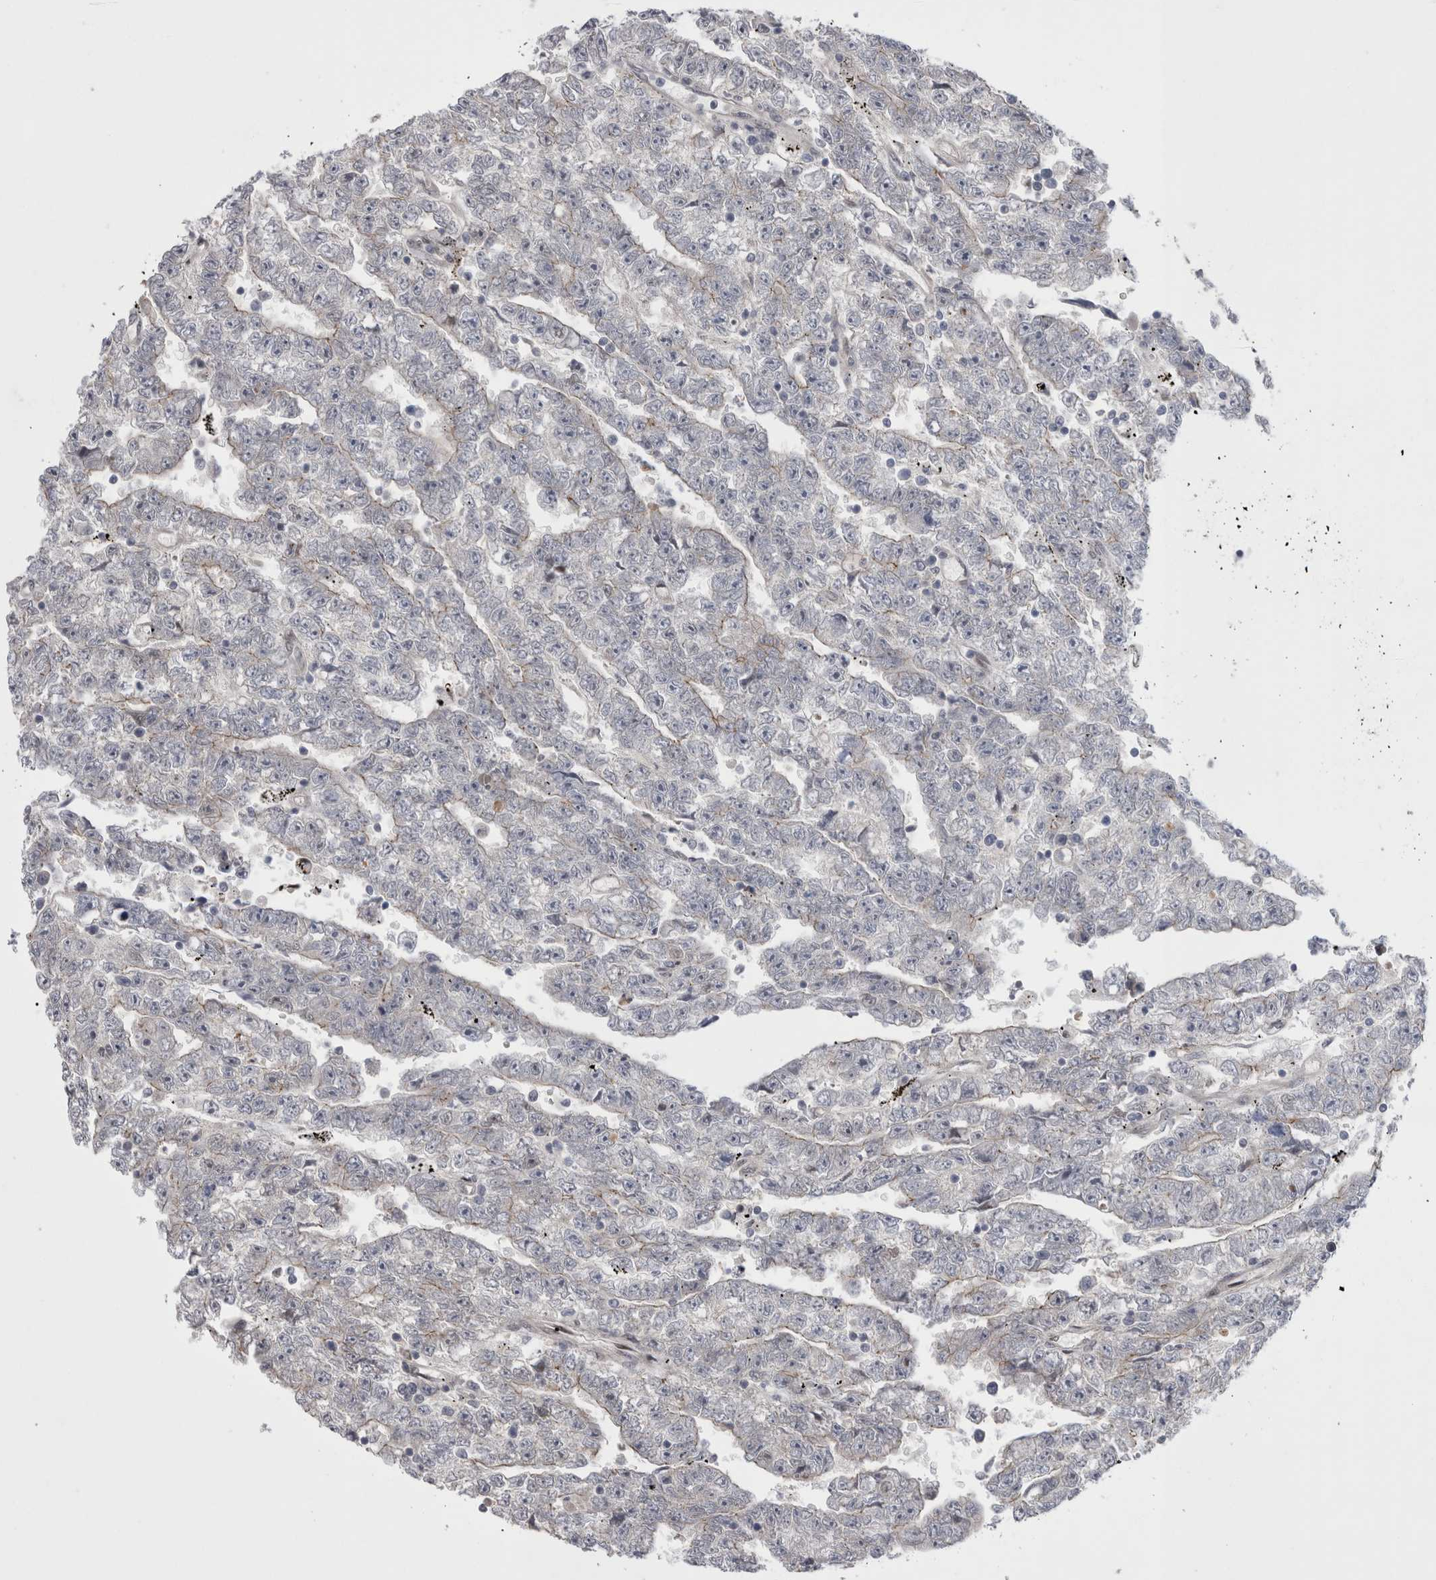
{"staining": {"intensity": "negative", "quantity": "none", "location": "none"}, "tissue": "testis cancer", "cell_type": "Tumor cells", "image_type": "cancer", "snomed": [{"axis": "morphology", "description": "Carcinoma, Embryonal, NOS"}, {"axis": "topography", "description": "Testis"}], "caption": "Embryonal carcinoma (testis) stained for a protein using IHC reveals no positivity tumor cells.", "gene": "NENF", "patient": {"sex": "male", "age": 25}}